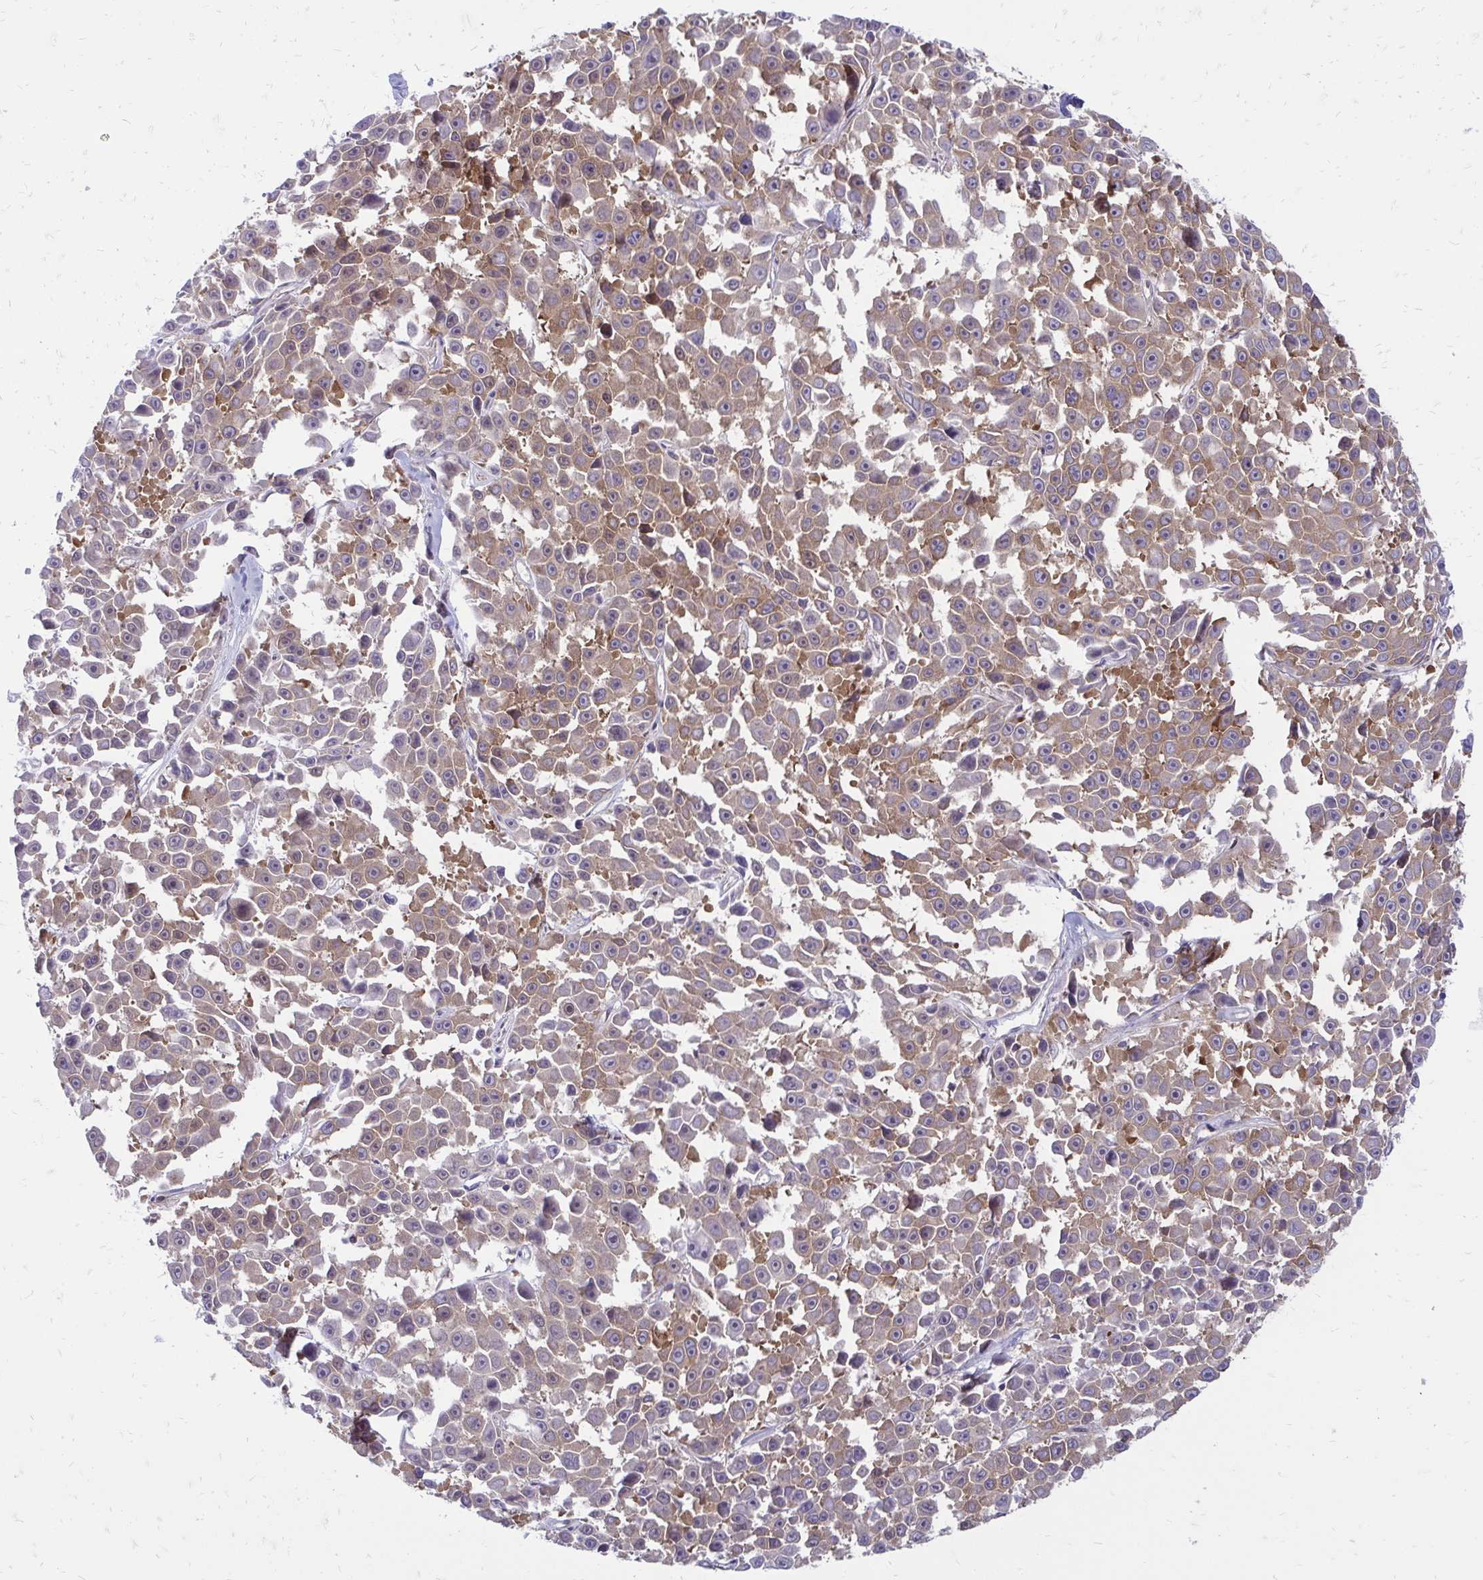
{"staining": {"intensity": "weak", "quantity": "25%-75%", "location": "cytoplasmic/membranous"}, "tissue": "melanoma", "cell_type": "Tumor cells", "image_type": "cancer", "snomed": [{"axis": "morphology", "description": "Malignant melanoma, NOS"}, {"axis": "topography", "description": "Skin"}], "caption": "Immunohistochemical staining of human melanoma reveals low levels of weak cytoplasmic/membranous expression in approximately 25%-75% of tumor cells.", "gene": "ASAP1", "patient": {"sex": "female", "age": 66}}